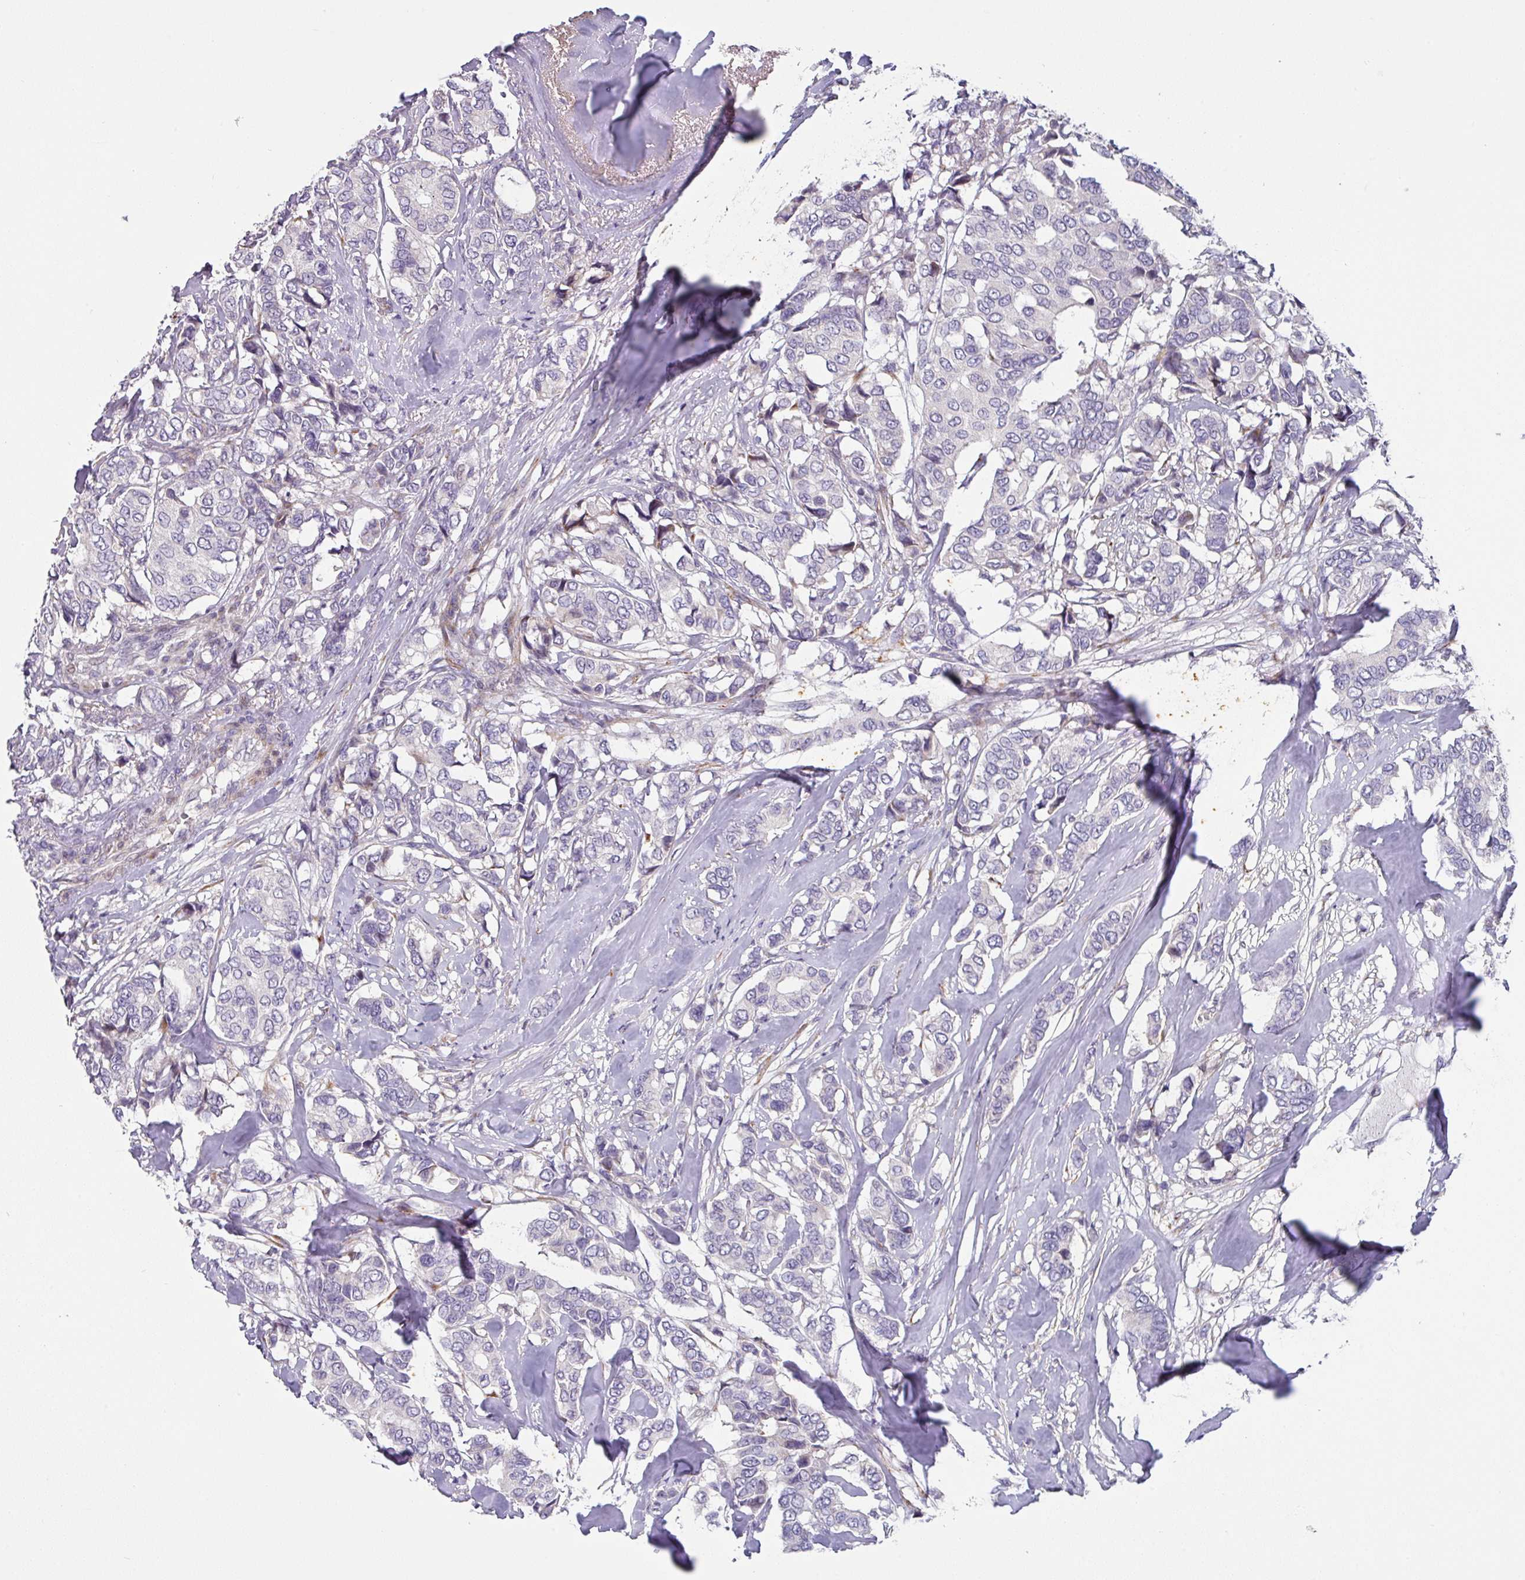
{"staining": {"intensity": "negative", "quantity": "none", "location": "none"}, "tissue": "breast cancer", "cell_type": "Tumor cells", "image_type": "cancer", "snomed": [{"axis": "morphology", "description": "Duct carcinoma"}, {"axis": "topography", "description": "Breast"}], "caption": "IHC histopathology image of neoplastic tissue: breast cancer stained with DAB displays no significant protein staining in tumor cells.", "gene": "KLHL3", "patient": {"sex": "female", "age": 87}}